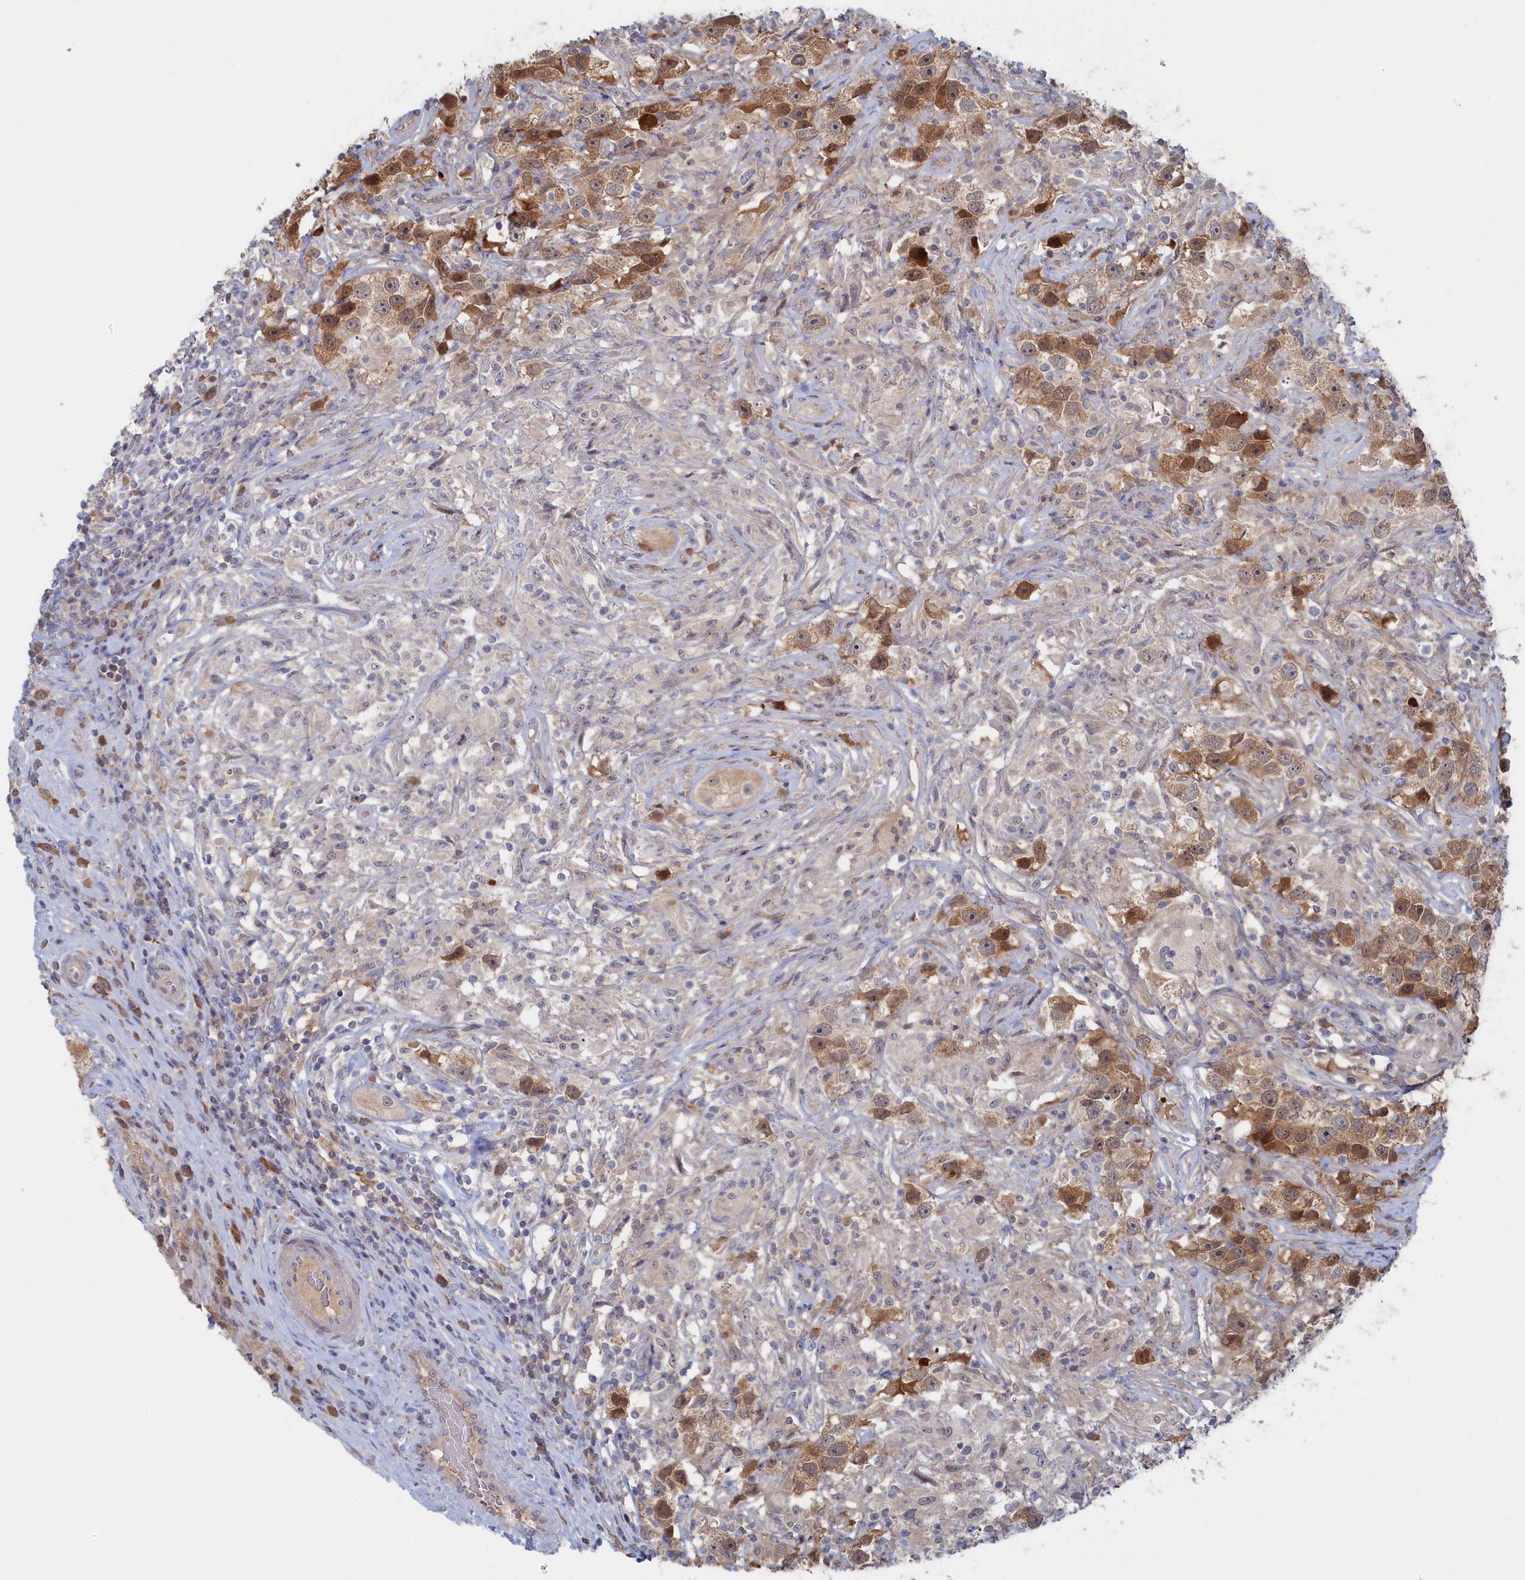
{"staining": {"intensity": "moderate", "quantity": ">75%", "location": "cytoplasmic/membranous,nuclear"}, "tissue": "testis cancer", "cell_type": "Tumor cells", "image_type": "cancer", "snomed": [{"axis": "morphology", "description": "Seminoma, NOS"}, {"axis": "topography", "description": "Testis"}], "caption": "Protein staining of testis seminoma tissue demonstrates moderate cytoplasmic/membranous and nuclear positivity in about >75% of tumor cells. Ihc stains the protein in brown and the nuclei are stained blue.", "gene": "IRGQ", "patient": {"sex": "male", "age": 49}}